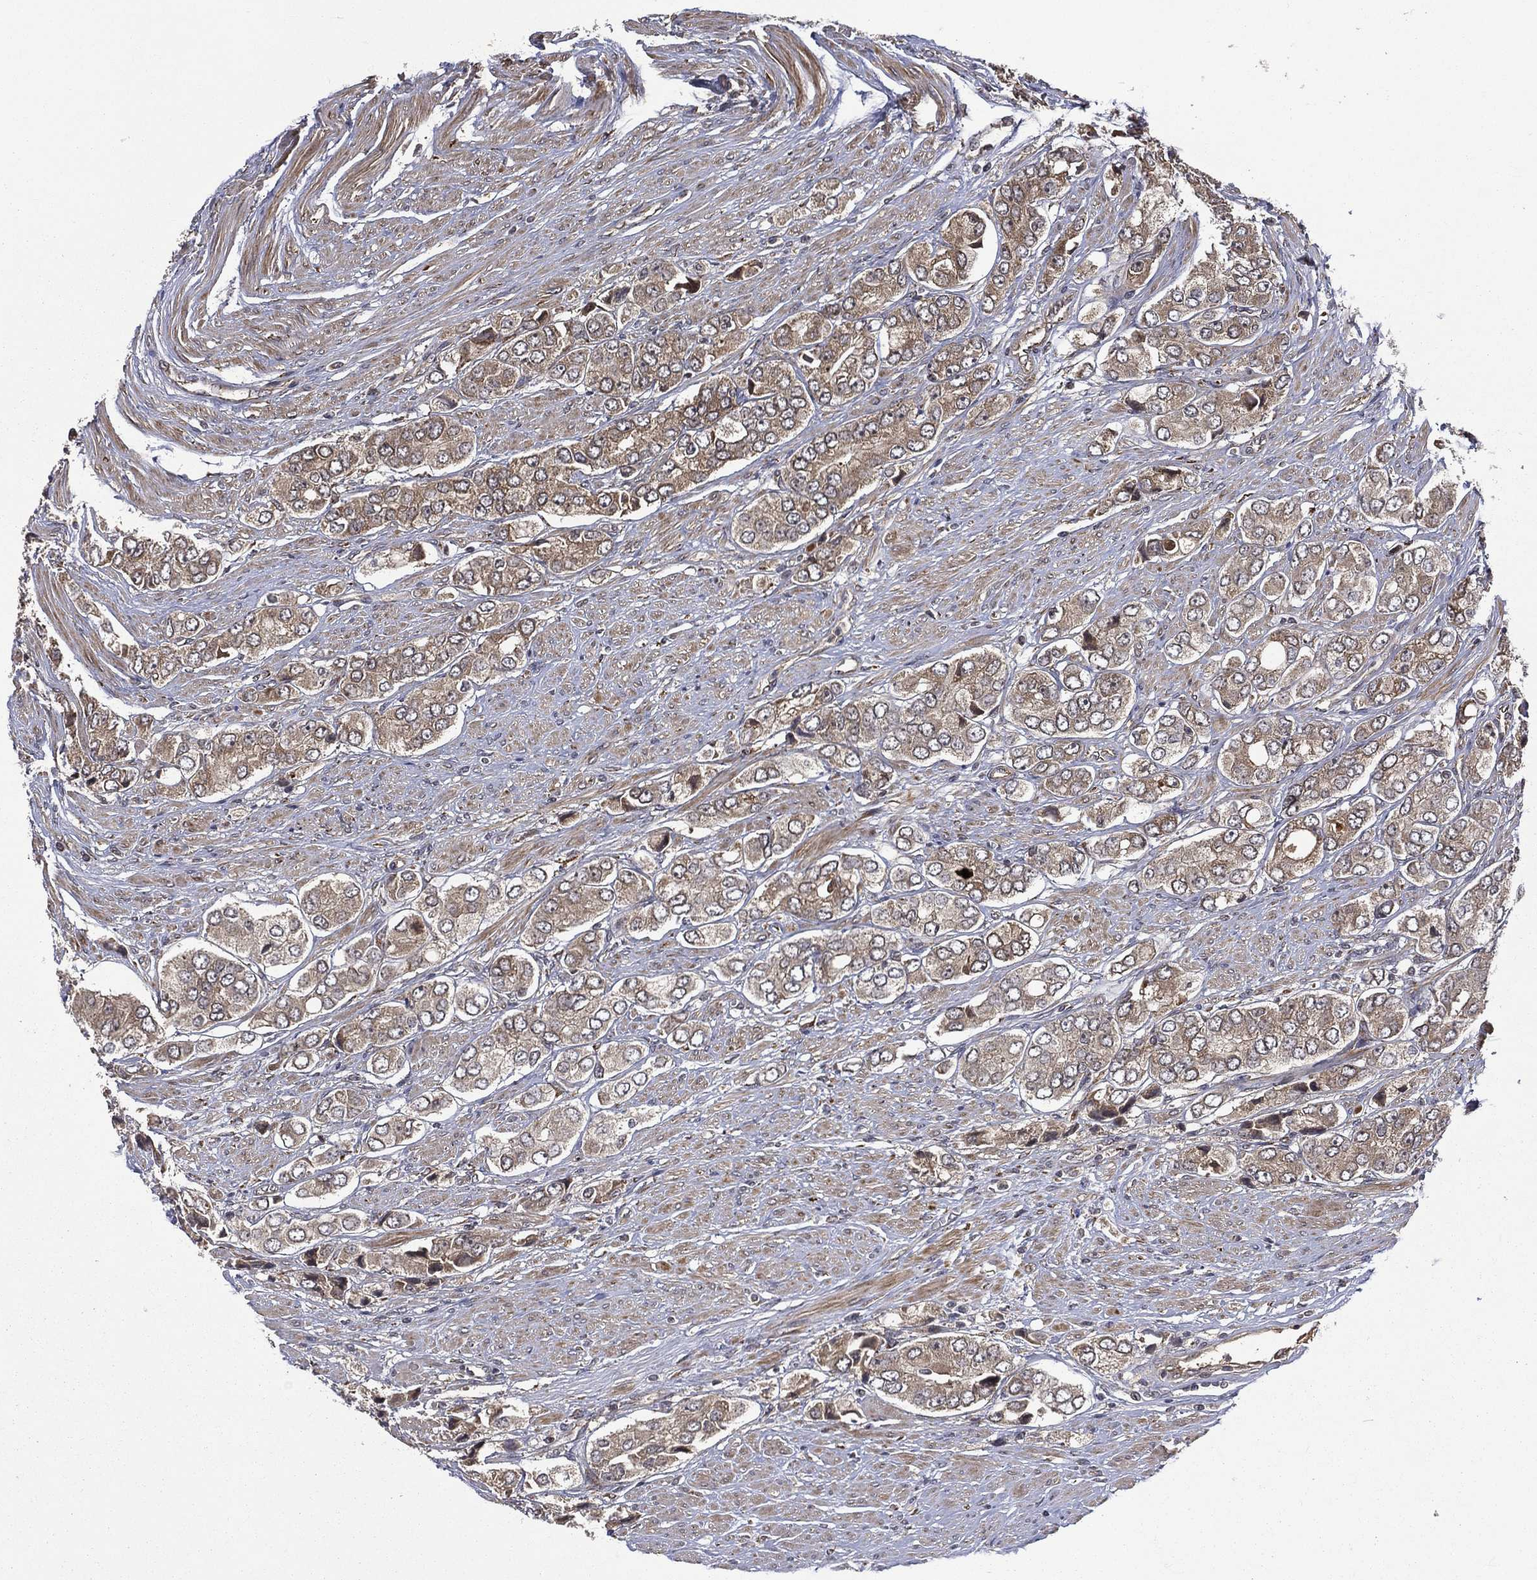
{"staining": {"intensity": "moderate", "quantity": "25%-75%", "location": "cytoplasmic/membranous"}, "tissue": "prostate cancer", "cell_type": "Tumor cells", "image_type": "cancer", "snomed": [{"axis": "morphology", "description": "Adenocarcinoma, Low grade"}, {"axis": "topography", "description": "Prostate"}], "caption": "This image shows prostate cancer (adenocarcinoma (low-grade)) stained with immunohistochemistry to label a protein in brown. The cytoplasmic/membranous of tumor cells show moderate positivity for the protein. Nuclei are counter-stained blue.", "gene": "RAB11FIP4", "patient": {"sex": "male", "age": 69}}